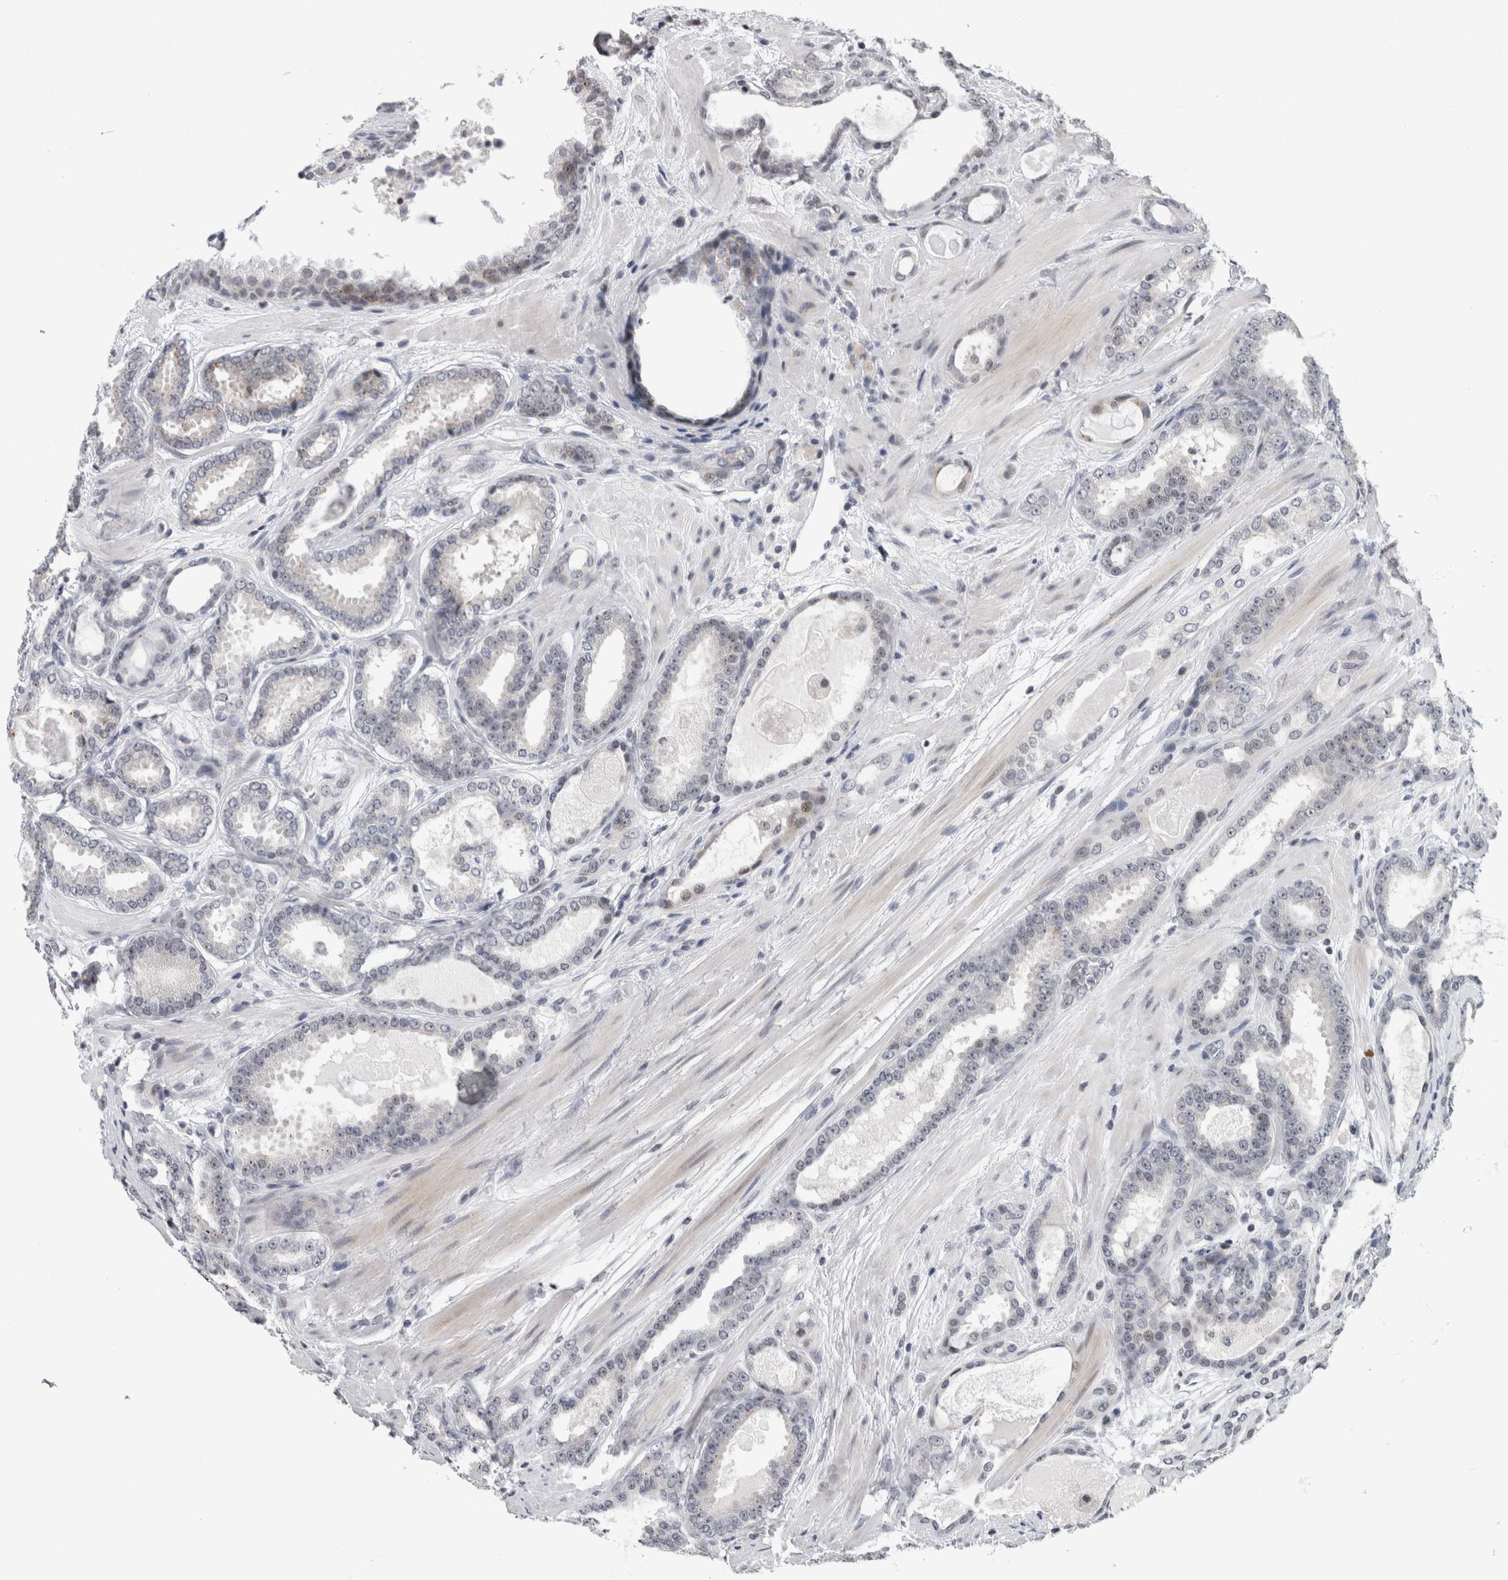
{"staining": {"intensity": "negative", "quantity": "none", "location": "none"}, "tissue": "prostate cancer", "cell_type": "Tumor cells", "image_type": "cancer", "snomed": [{"axis": "morphology", "description": "Adenocarcinoma, High grade"}, {"axis": "topography", "description": "Prostate"}], "caption": "Immunohistochemical staining of prostate cancer (high-grade adenocarcinoma) exhibits no significant expression in tumor cells. (DAB (3,3'-diaminobenzidine) immunohistochemistry (IHC) visualized using brightfield microscopy, high magnification).", "gene": "ZBTB11", "patient": {"sex": "male", "age": 60}}